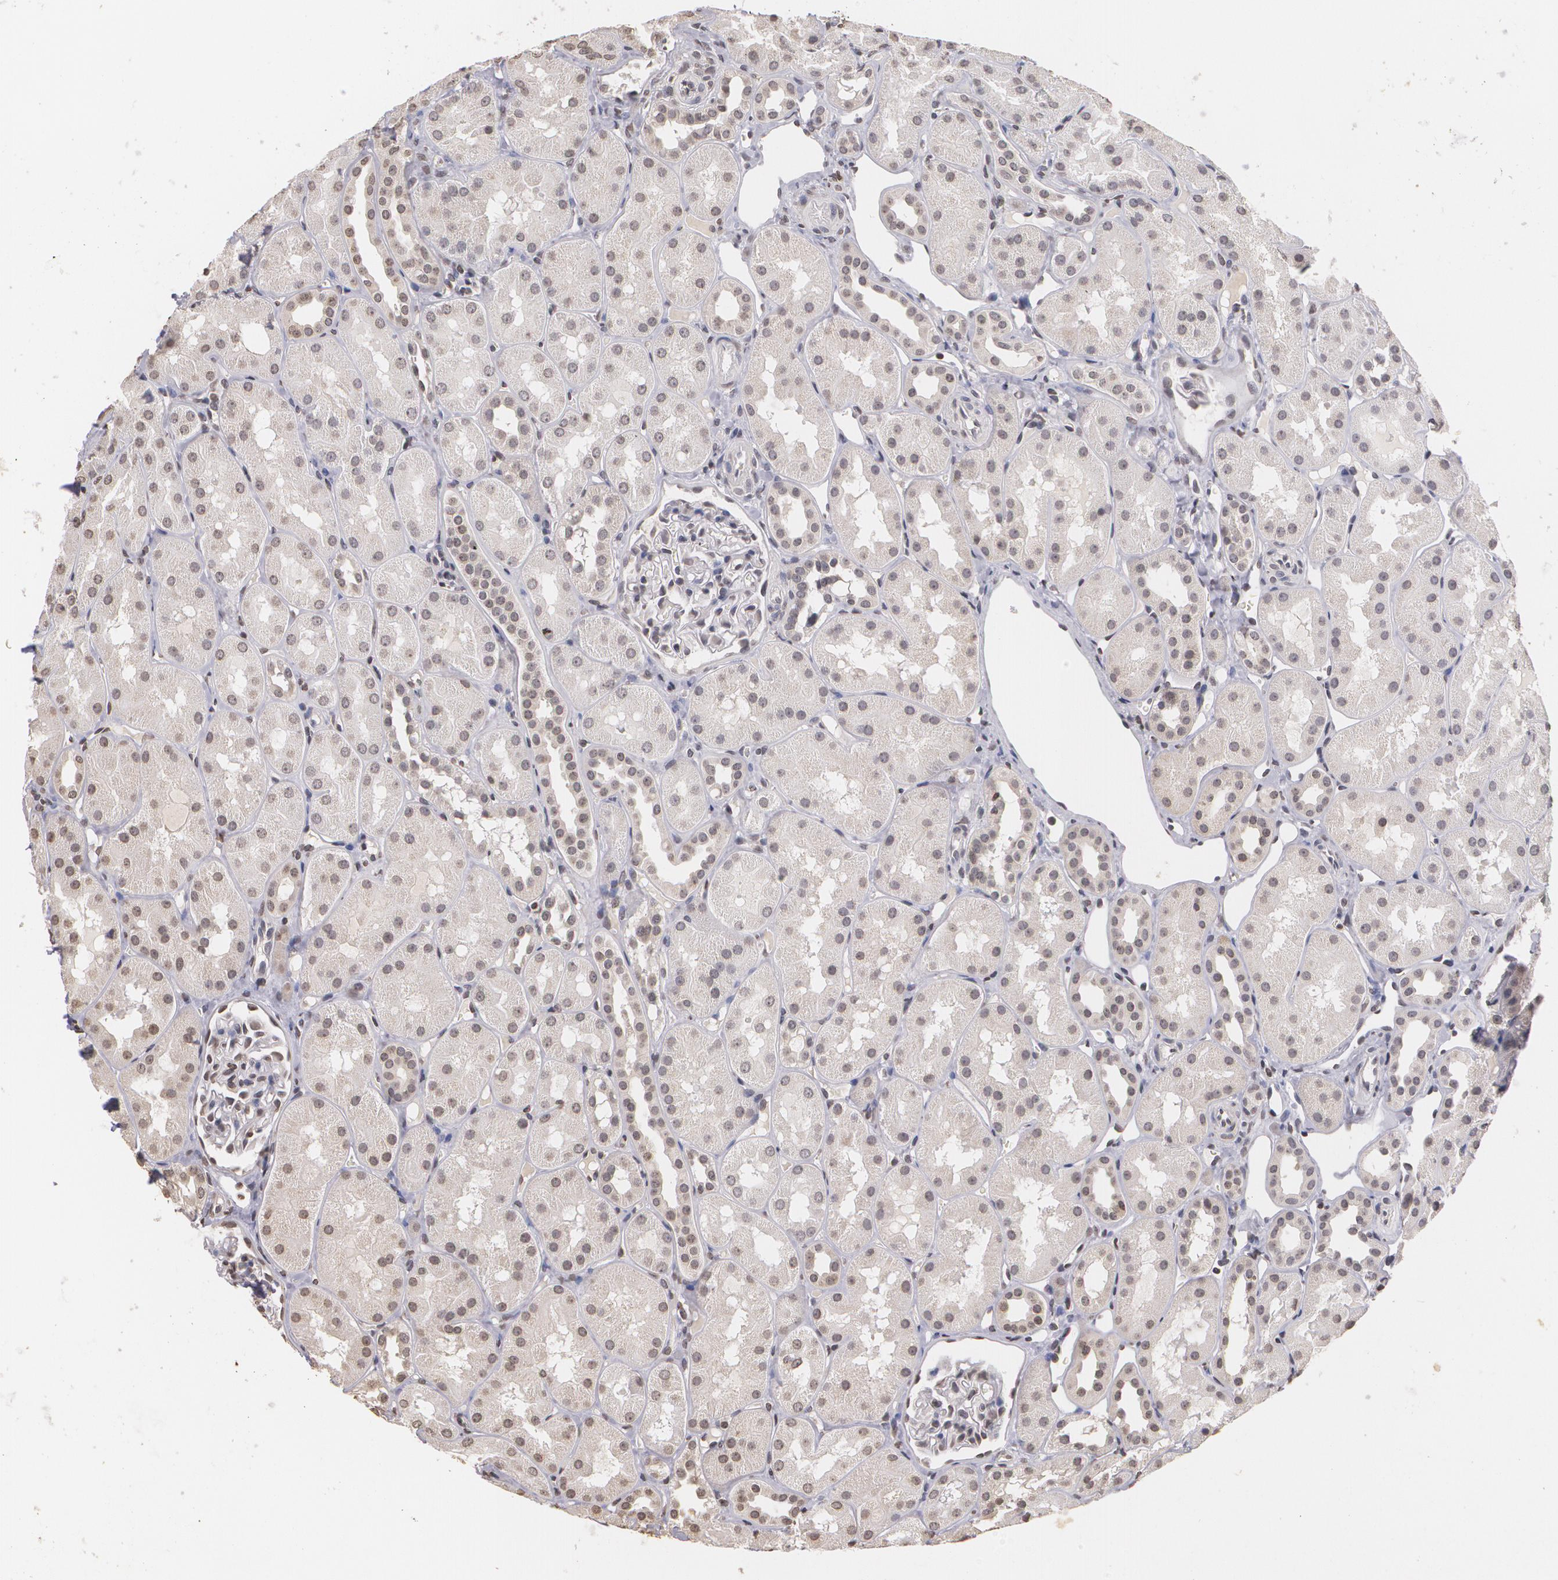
{"staining": {"intensity": "weak", "quantity": "<25%", "location": "nuclear"}, "tissue": "kidney", "cell_type": "Cells in glomeruli", "image_type": "normal", "snomed": [{"axis": "morphology", "description": "Normal tissue, NOS"}, {"axis": "topography", "description": "Kidney"}], "caption": "Immunohistochemistry (IHC) photomicrograph of normal kidney stained for a protein (brown), which reveals no staining in cells in glomeruli. Brightfield microscopy of immunohistochemistry stained with DAB (brown) and hematoxylin (blue), captured at high magnification.", "gene": "THRB", "patient": {"sex": "male", "age": 16}}